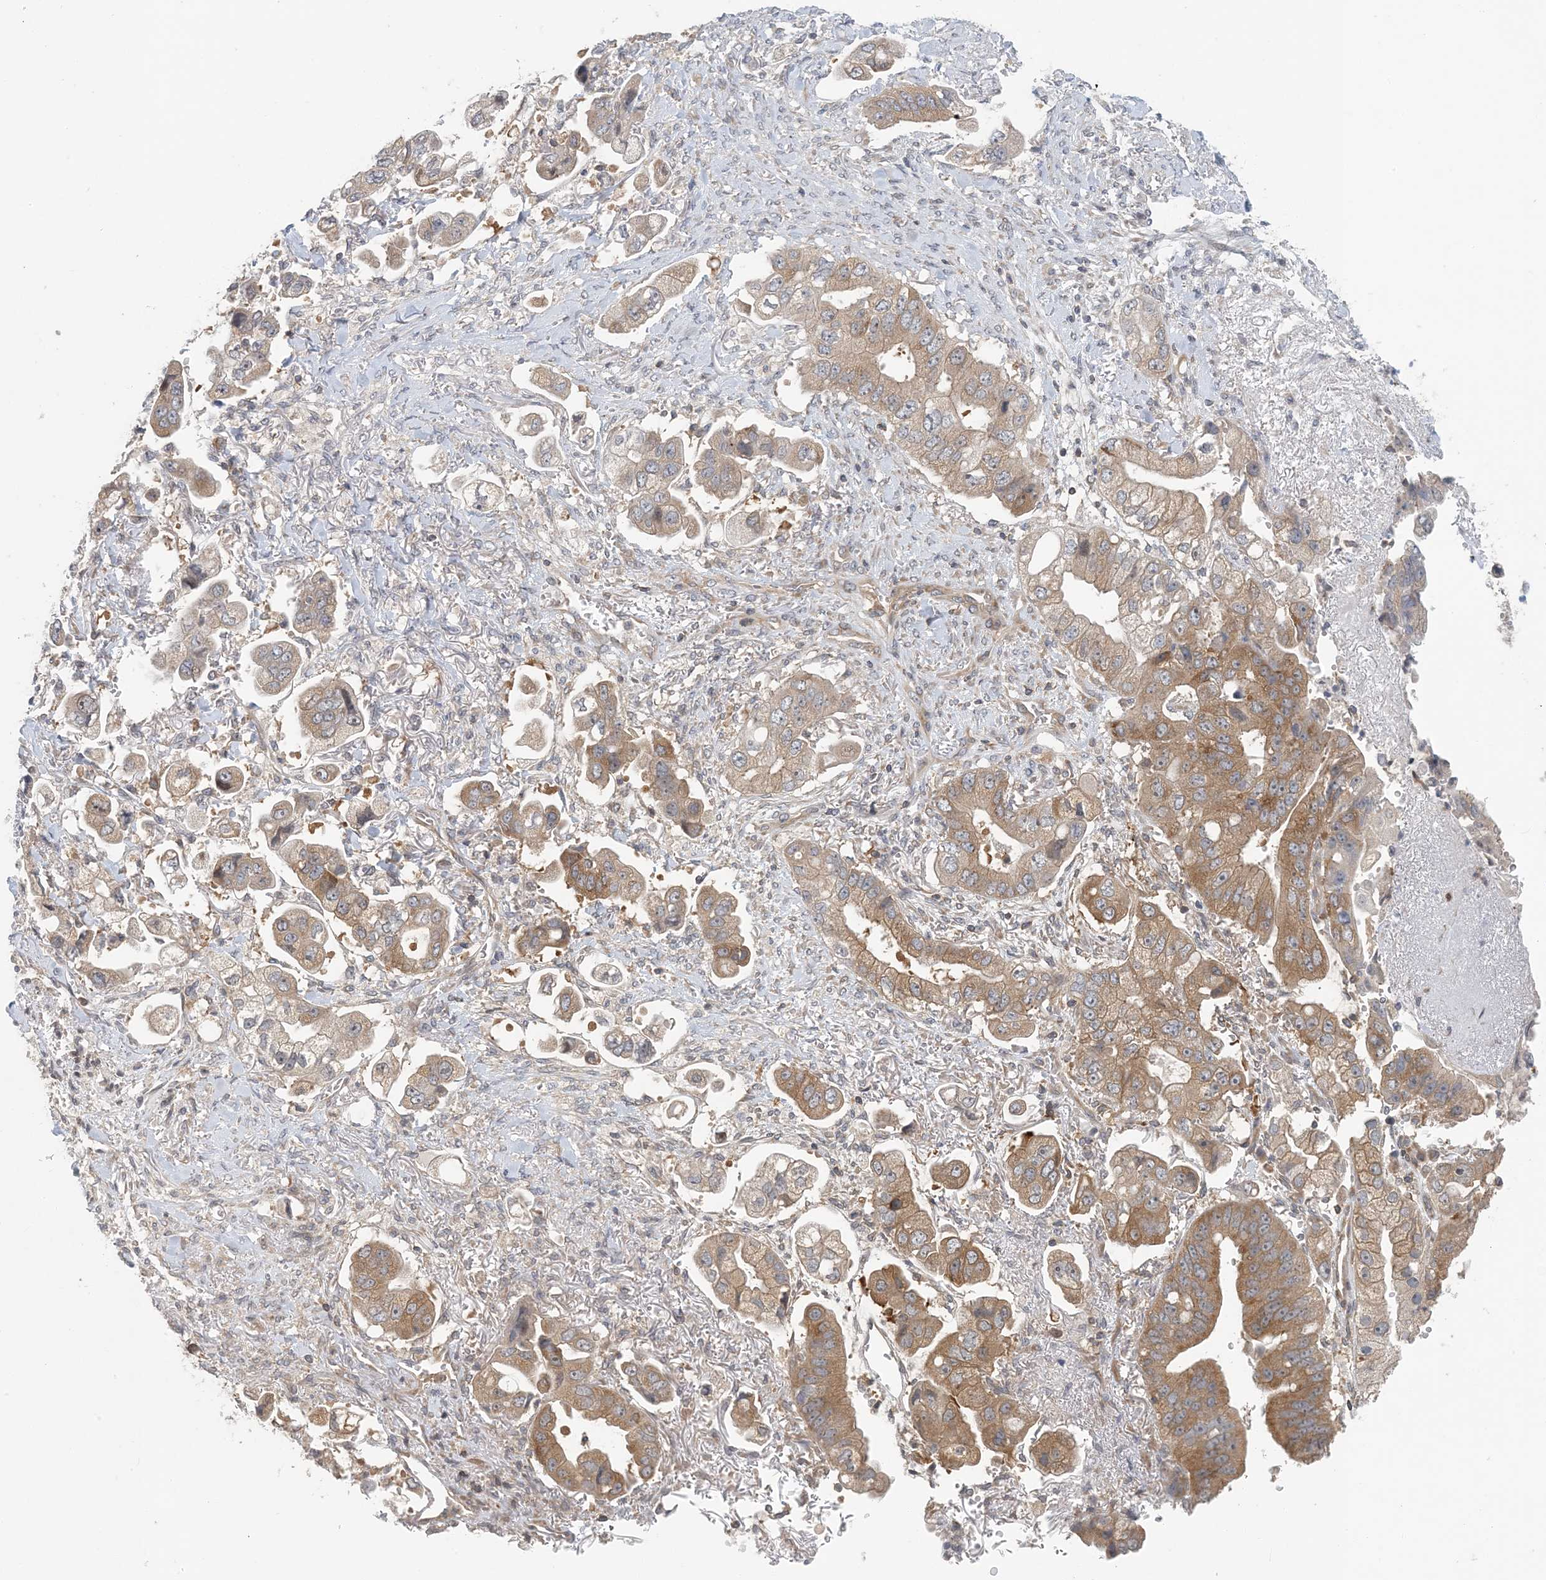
{"staining": {"intensity": "moderate", "quantity": ">75%", "location": "cytoplasmic/membranous"}, "tissue": "stomach cancer", "cell_type": "Tumor cells", "image_type": "cancer", "snomed": [{"axis": "morphology", "description": "Adenocarcinoma, NOS"}, {"axis": "topography", "description": "Stomach"}], "caption": "Immunohistochemical staining of human adenocarcinoma (stomach) shows moderate cytoplasmic/membranous protein expression in approximately >75% of tumor cells.", "gene": "ATP13A2", "patient": {"sex": "male", "age": 62}}